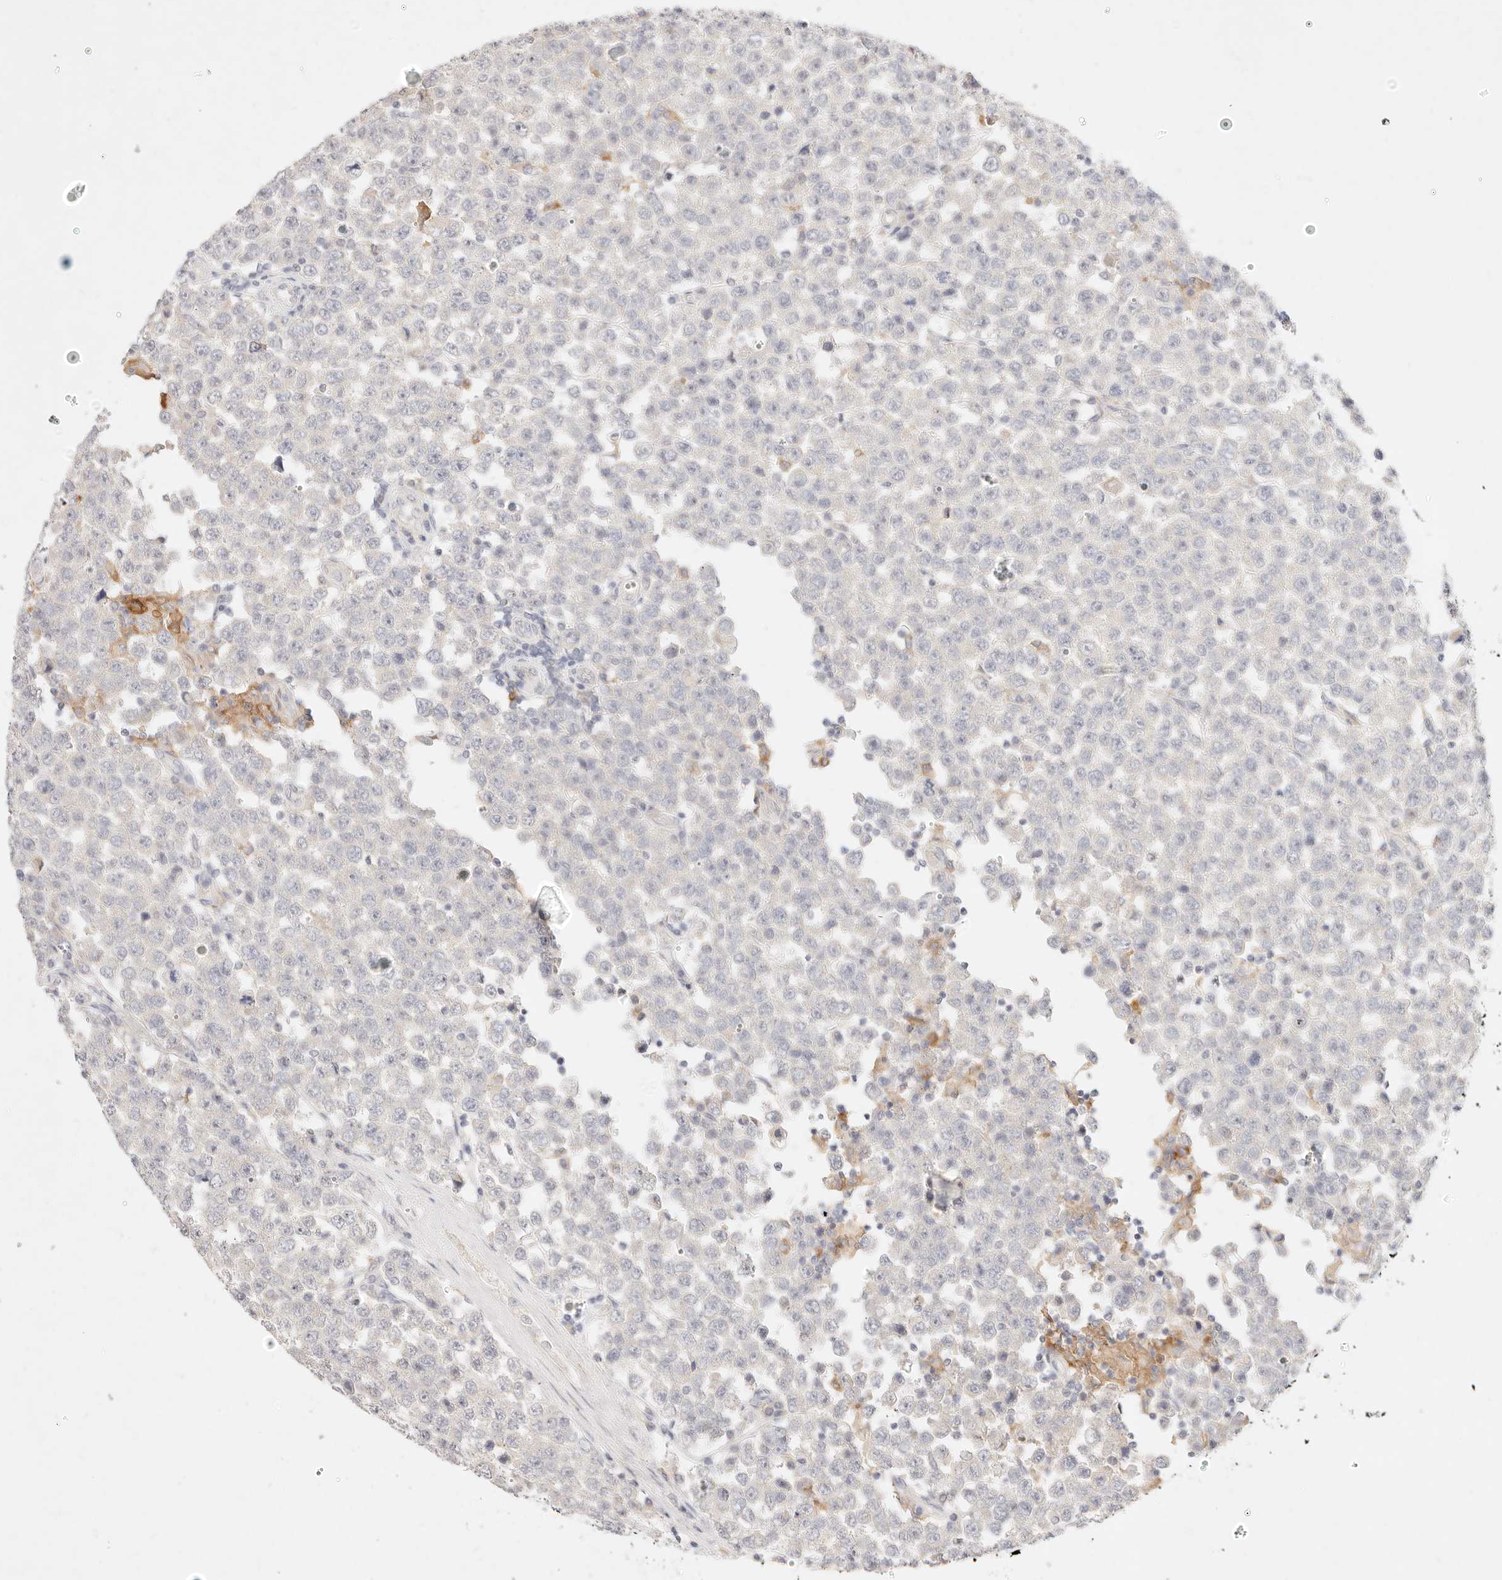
{"staining": {"intensity": "negative", "quantity": "none", "location": "none"}, "tissue": "testis cancer", "cell_type": "Tumor cells", "image_type": "cancer", "snomed": [{"axis": "morphology", "description": "Seminoma, NOS"}, {"axis": "topography", "description": "Testis"}], "caption": "A high-resolution histopathology image shows immunohistochemistry (IHC) staining of testis cancer (seminoma), which shows no significant positivity in tumor cells.", "gene": "GPR84", "patient": {"sex": "male", "age": 28}}